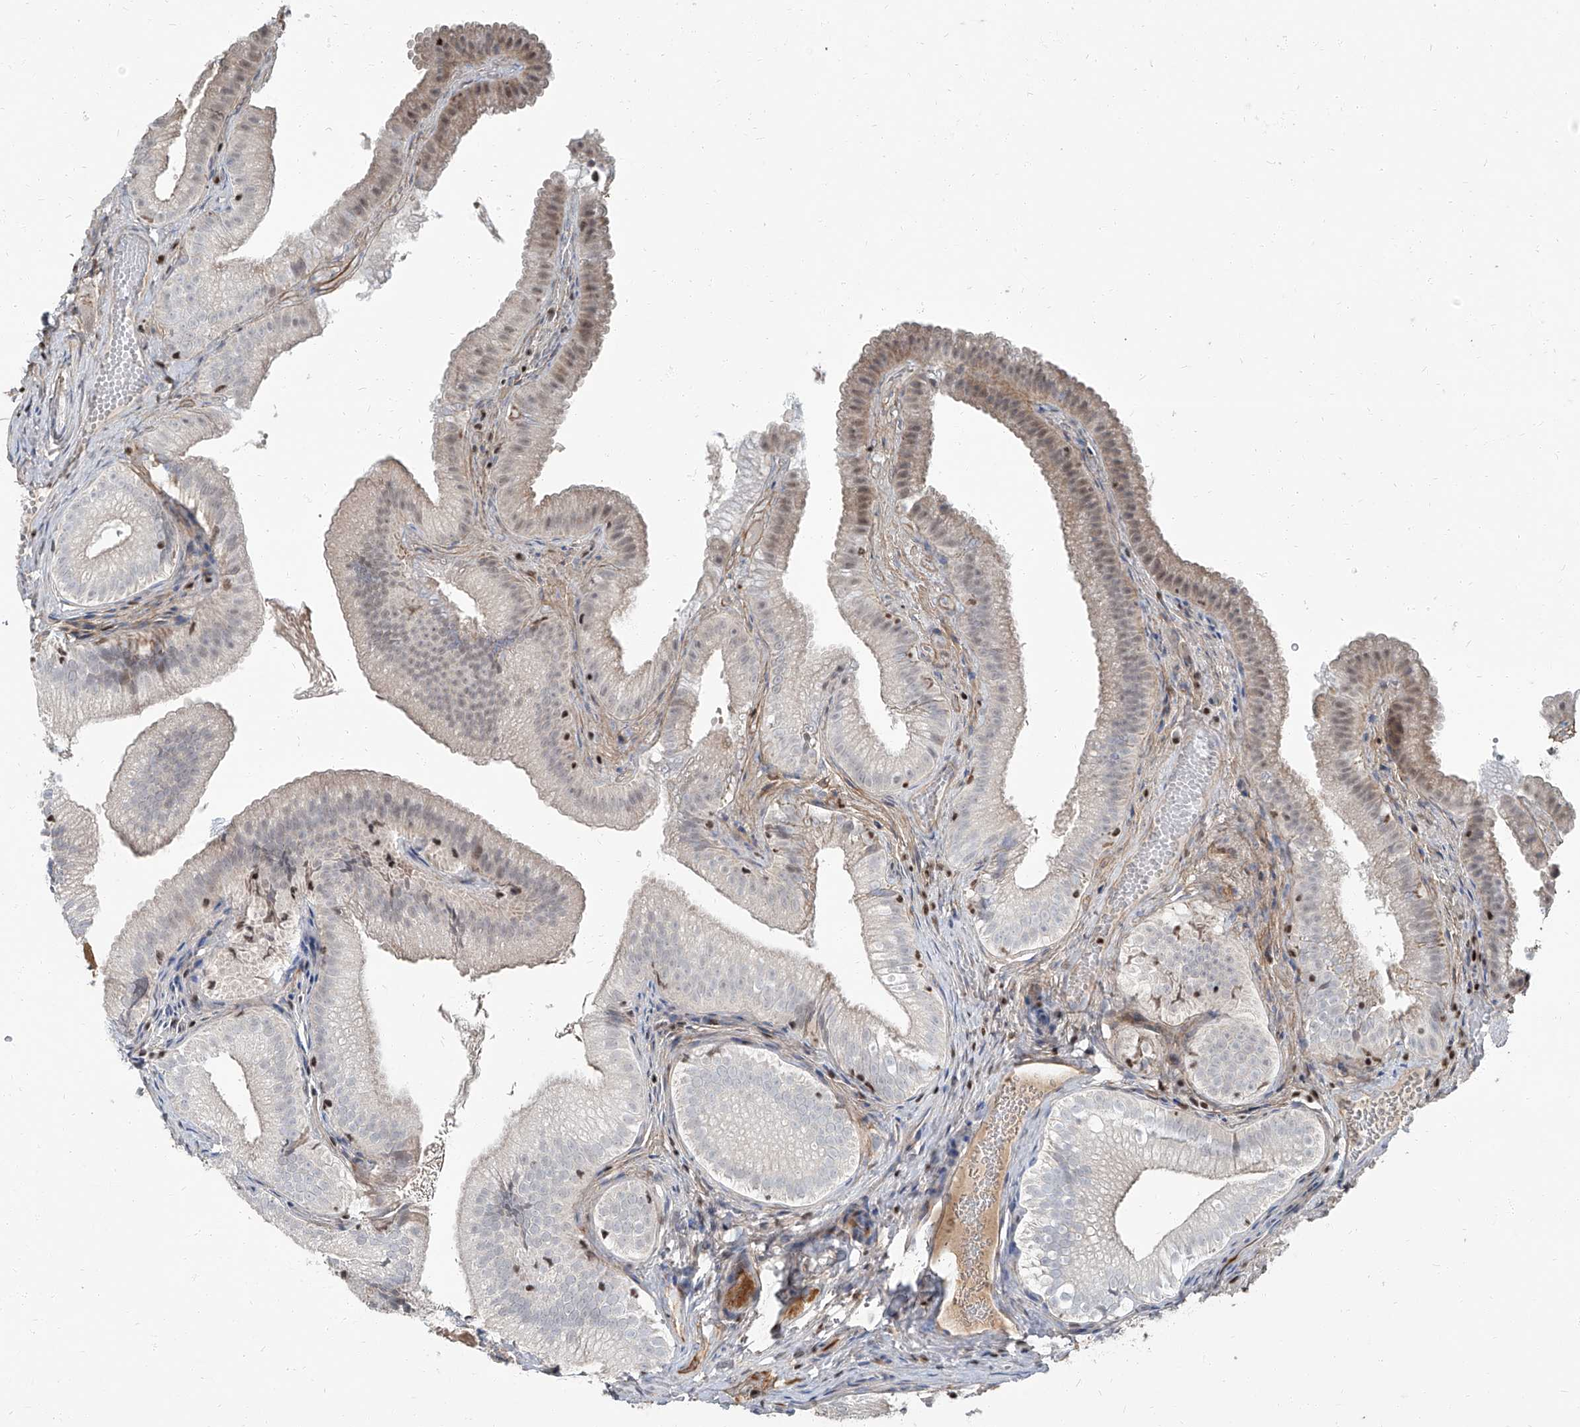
{"staining": {"intensity": "weak", "quantity": "<25%", "location": "nuclear"}, "tissue": "gallbladder", "cell_type": "Glandular cells", "image_type": "normal", "snomed": [{"axis": "morphology", "description": "Normal tissue, NOS"}, {"axis": "topography", "description": "Gallbladder"}], "caption": "Immunohistochemical staining of unremarkable human gallbladder shows no significant expression in glandular cells.", "gene": "HOXA3", "patient": {"sex": "female", "age": 30}}